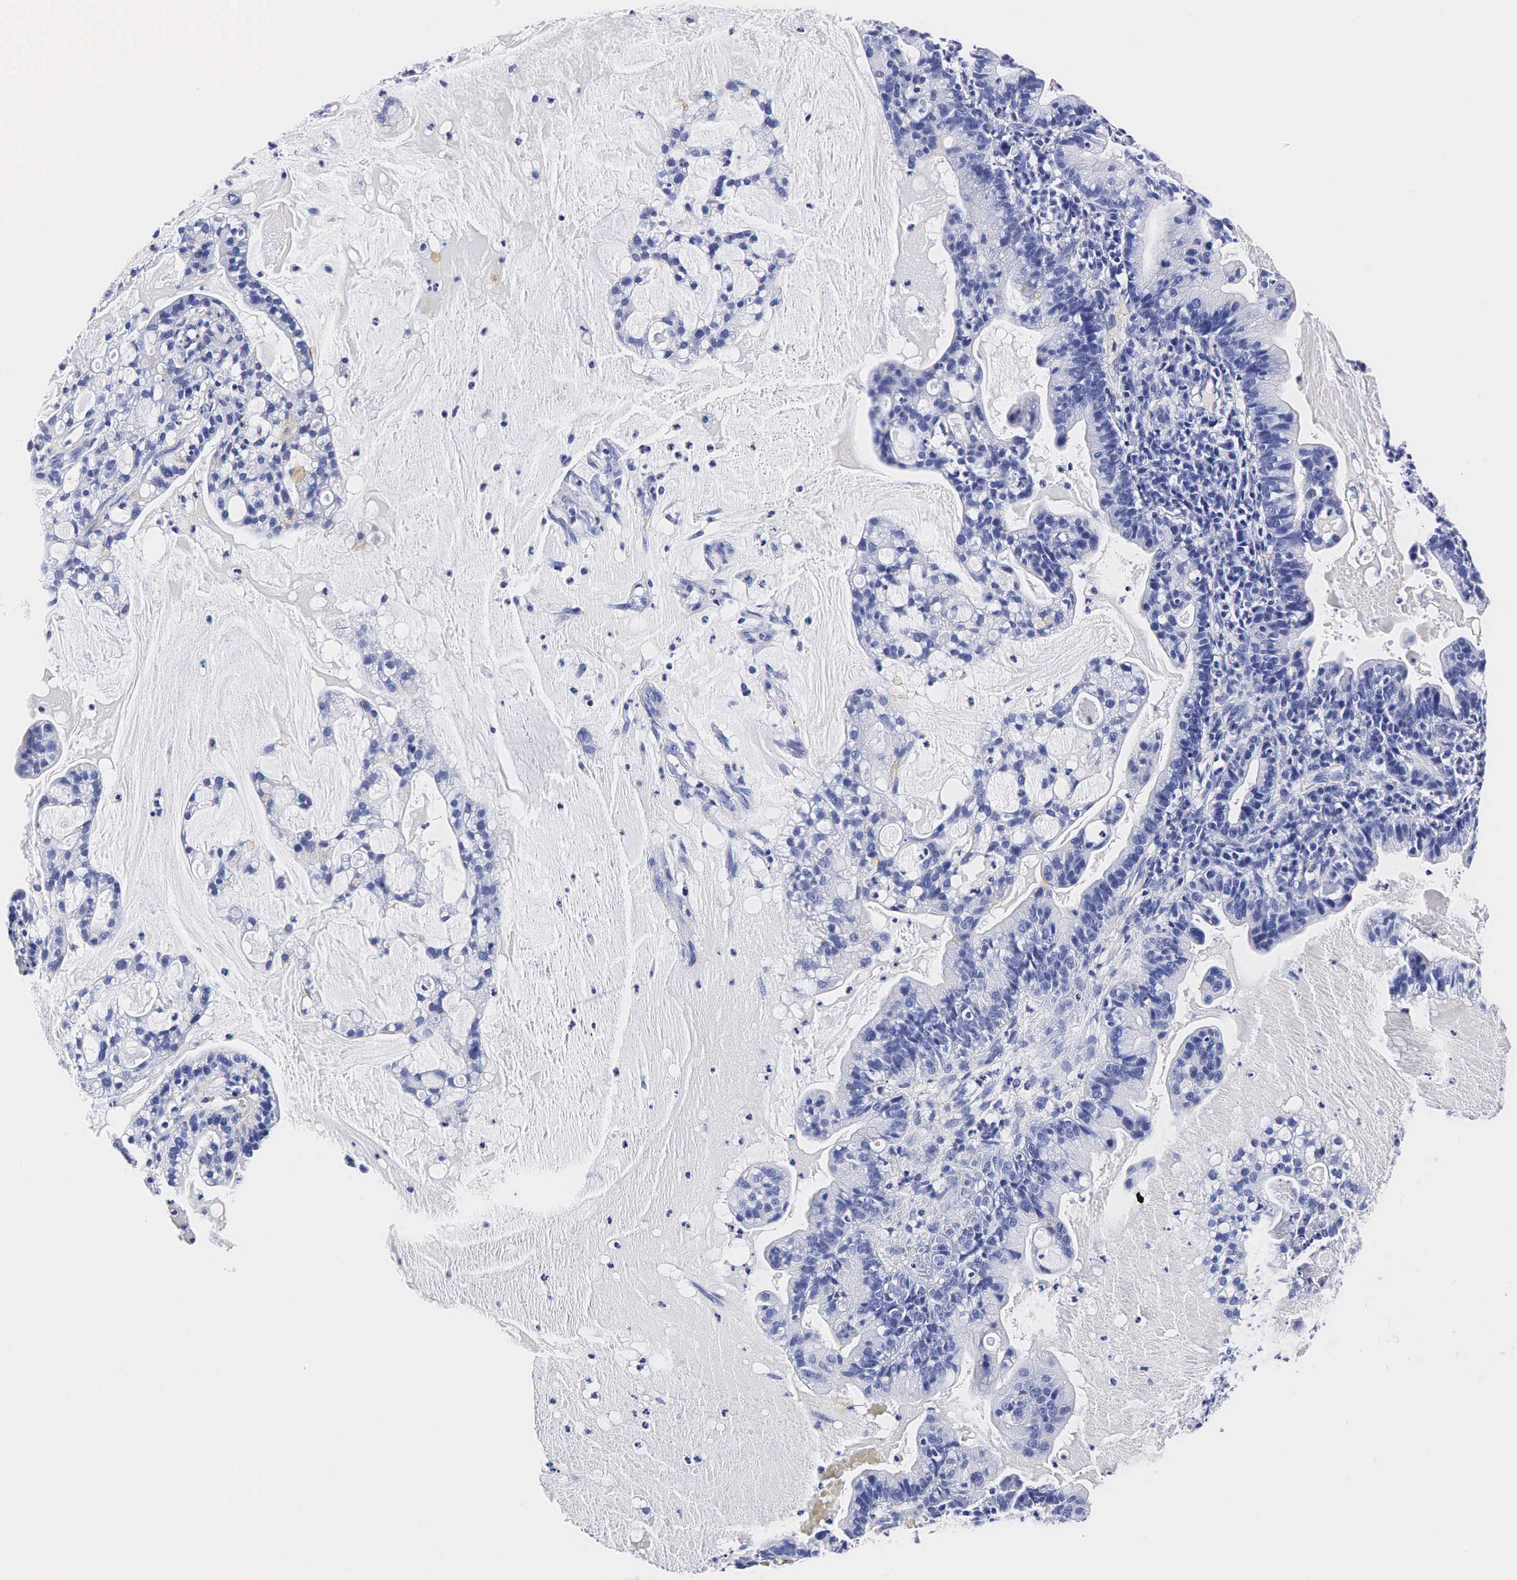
{"staining": {"intensity": "negative", "quantity": "none", "location": "none"}, "tissue": "cervical cancer", "cell_type": "Tumor cells", "image_type": "cancer", "snomed": [{"axis": "morphology", "description": "Adenocarcinoma, NOS"}, {"axis": "topography", "description": "Cervix"}], "caption": "Histopathology image shows no protein expression in tumor cells of cervical cancer (adenocarcinoma) tissue.", "gene": "TG", "patient": {"sex": "female", "age": 41}}